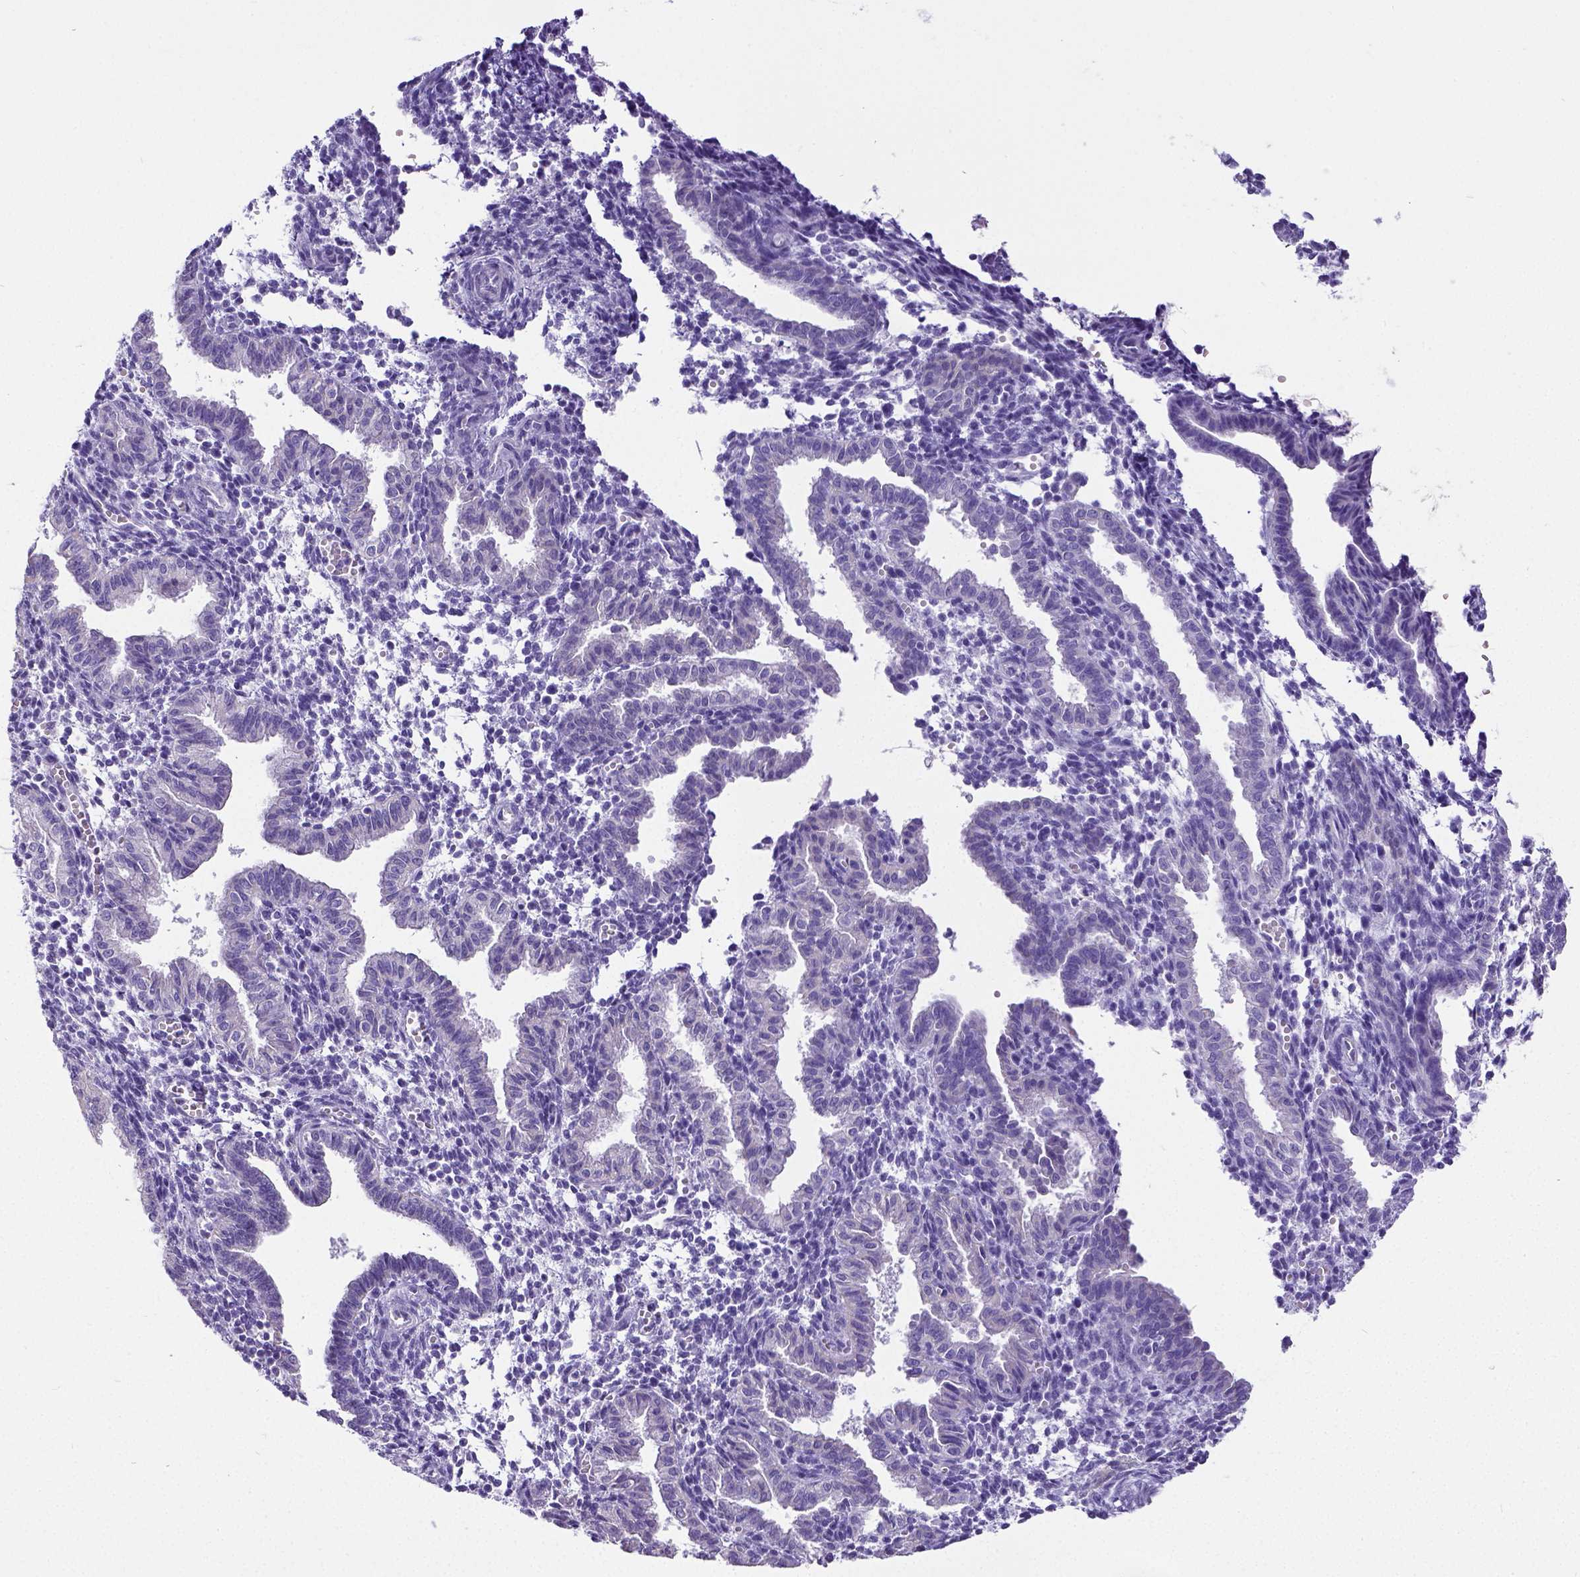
{"staining": {"intensity": "negative", "quantity": "none", "location": "none"}, "tissue": "endometrium", "cell_type": "Cells in endometrial stroma", "image_type": "normal", "snomed": [{"axis": "morphology", "description": "Normal tissue, NOS"}, {"axis": "topography", "description": "Endometrium"}], "caption": "Cells in endometrial stroma are negative for brown protein staining in unremarkable endometrium. (DAB (3,3'-diaminobenzidine) immunohistochemistry with hematoxylin counter stain).", "gene": "SATB2", "patient": {"sex": "female", "age": 37}}